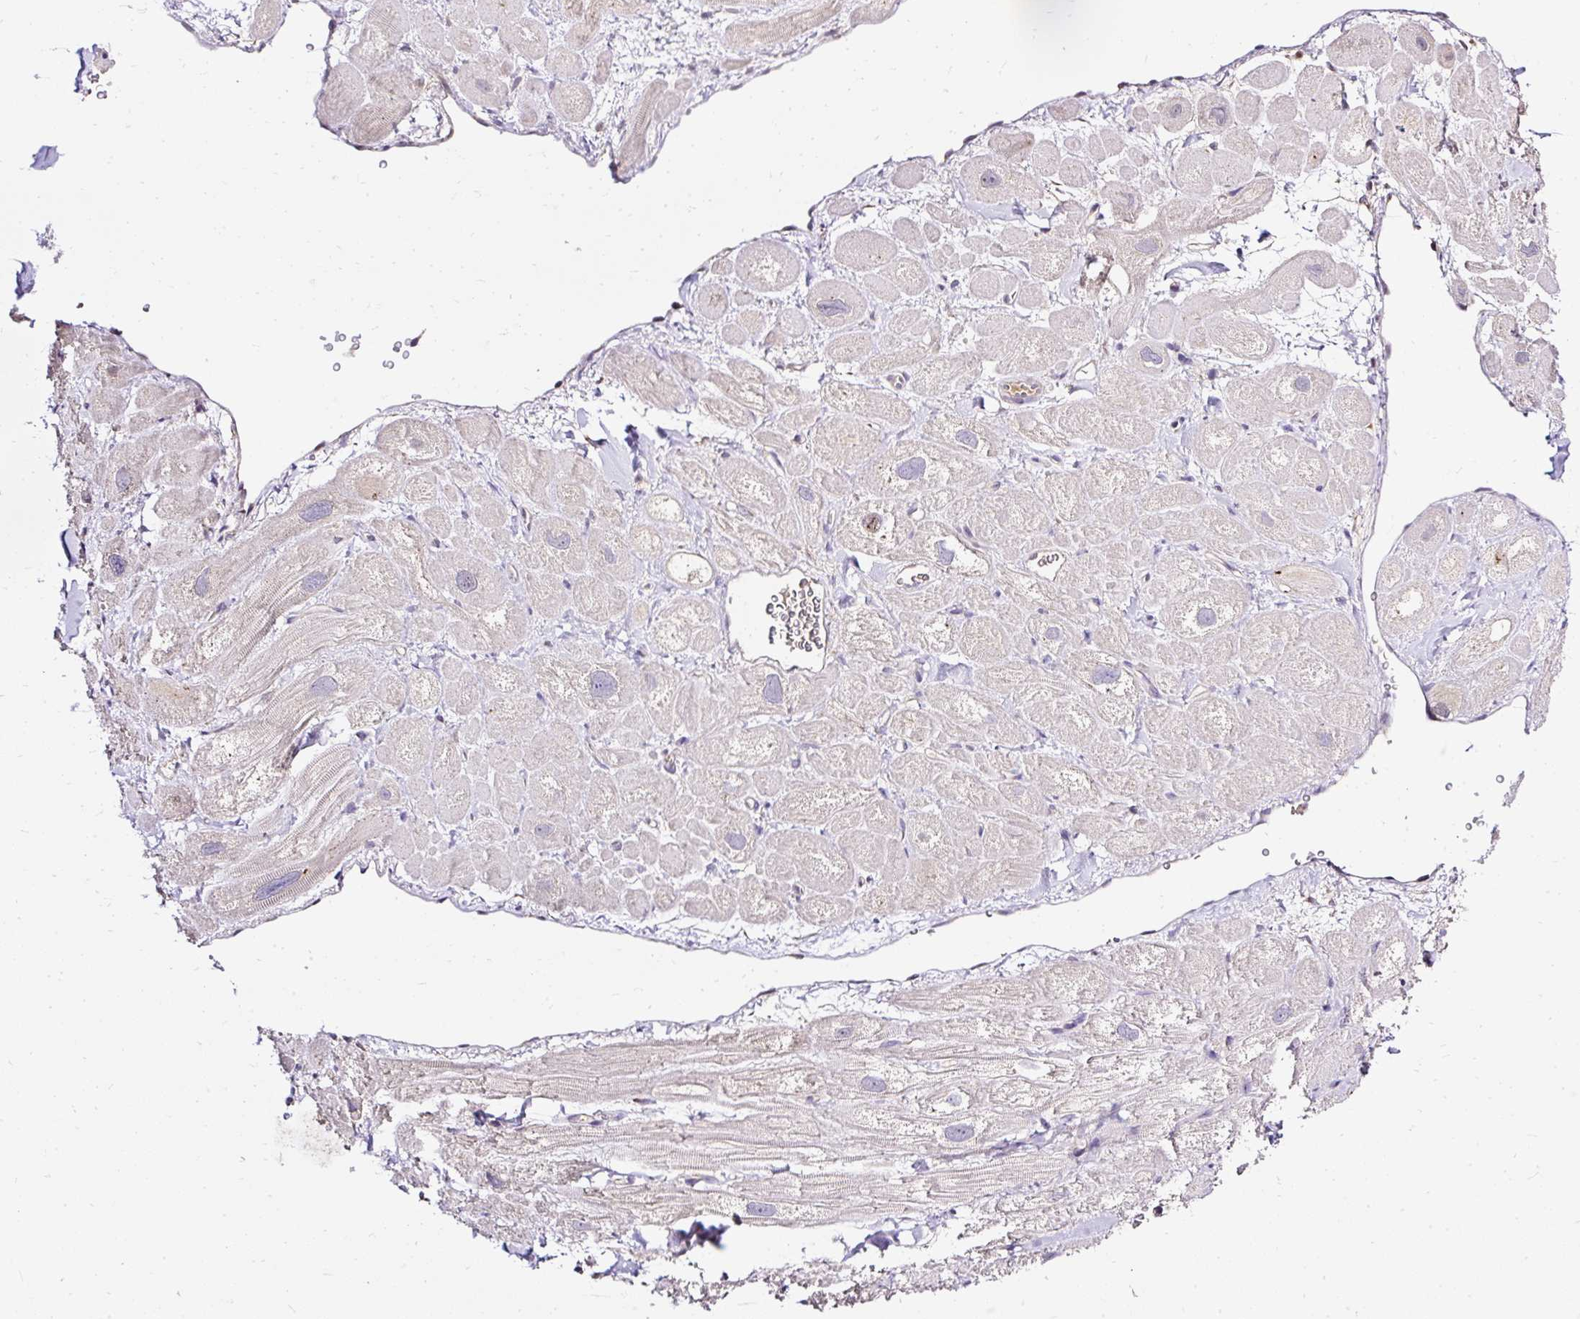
{"staining": {"intensity": "negative", "quantity": "none", "location": "none"}, "tissue": "heart muscle", "cell_type": "Cardiomyocytes", "image_type": "normal", "snomed": [{"axis": "morphology", "description": "Normal tissue, NOS"}, {"axis": "topography", "description": "Heart"}], "caption": "Immunohistochemical staining of benign human heart muscle demonstrates no significant staining in cardiomyocytes.", "gene": "SEC63", "patient": {"sex": "male", "age": 49}}